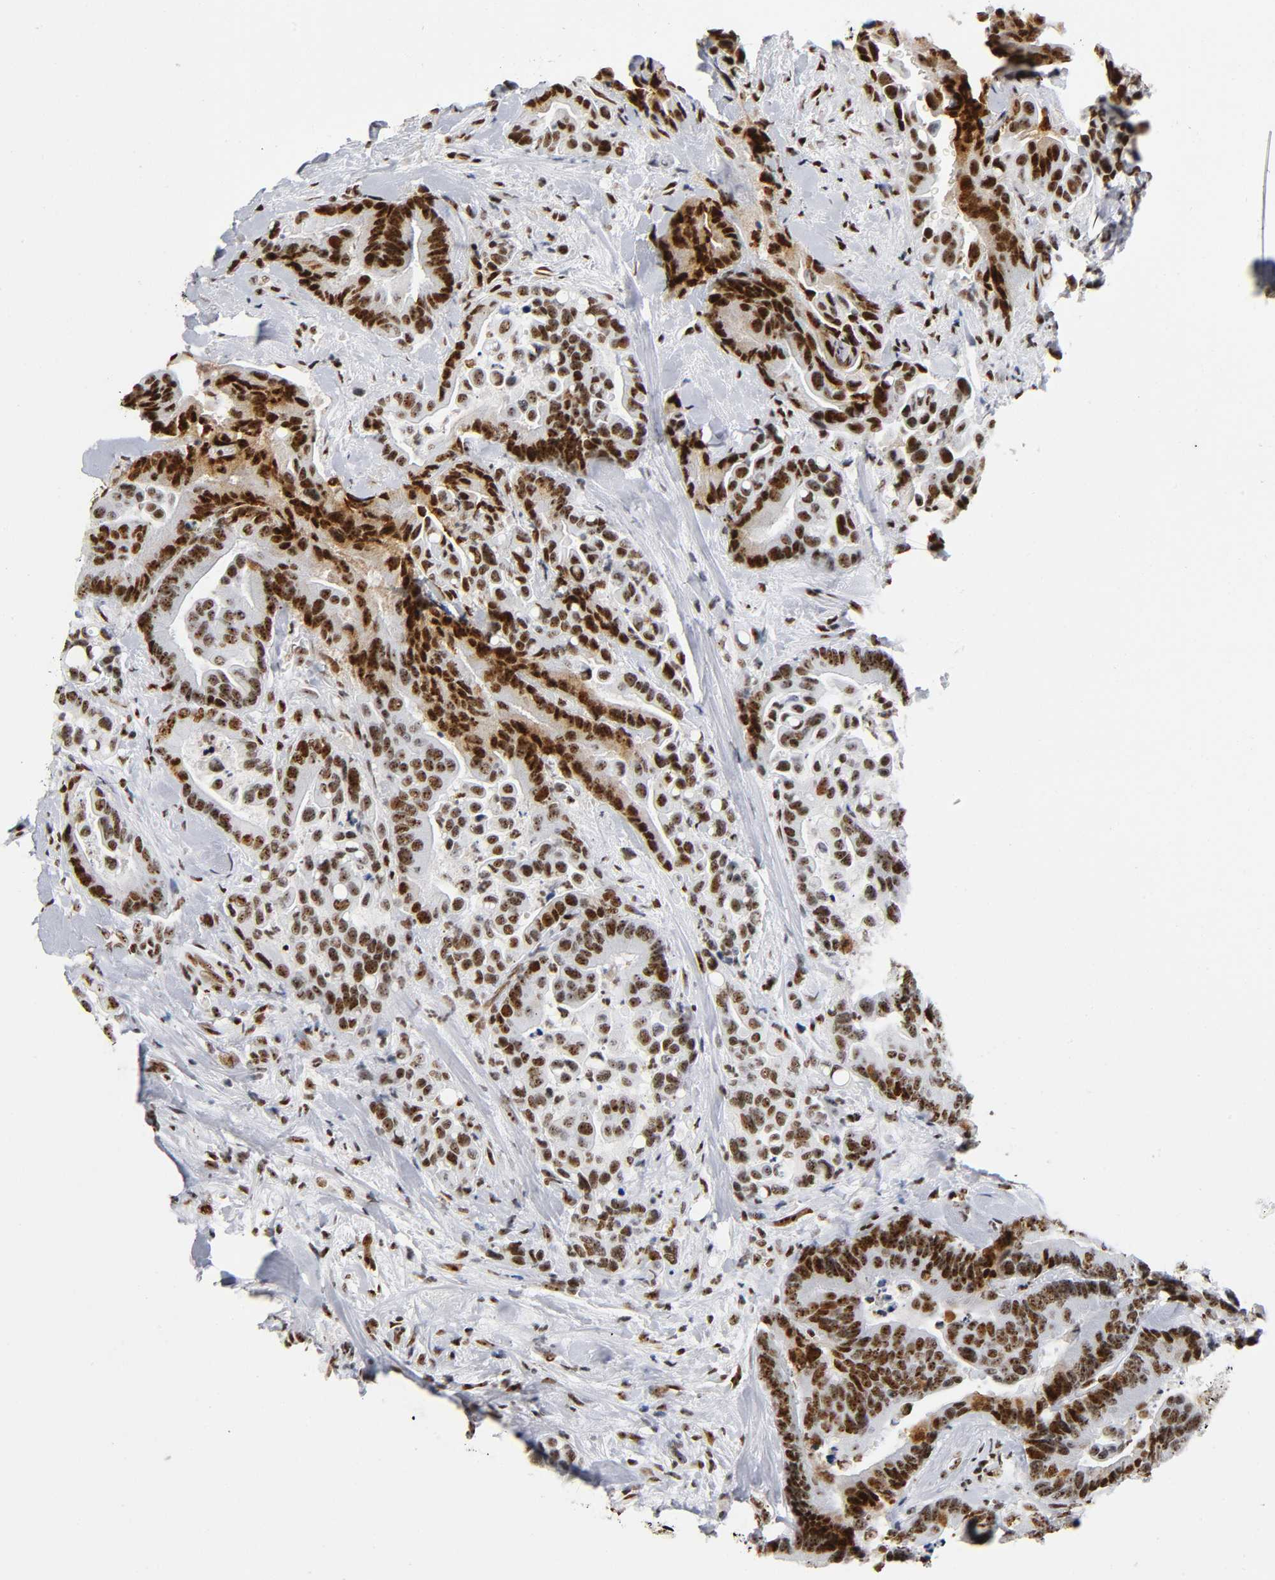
{"staining": {"intensity": "strong", "quantity": ">75%", "location": "nuclear"}, "tissue": "colorectal cancer", "cell_type": "Tumor cells", "image_type": "cancer", "snomed": [{"axis": "morphology", "description": "Normal tissue, NOS"}, {"axis": "morphology", "description": "Adenocarcinoma, NOS"}, {"axis": "topography", "description": "Colon"}], "caption": "Adenocarcinoma (colorectal) stained with a protein marker displays strong staining in tumor cells.", "gene": "UBTF", "patient": {"sex": "male", "age": 82}}